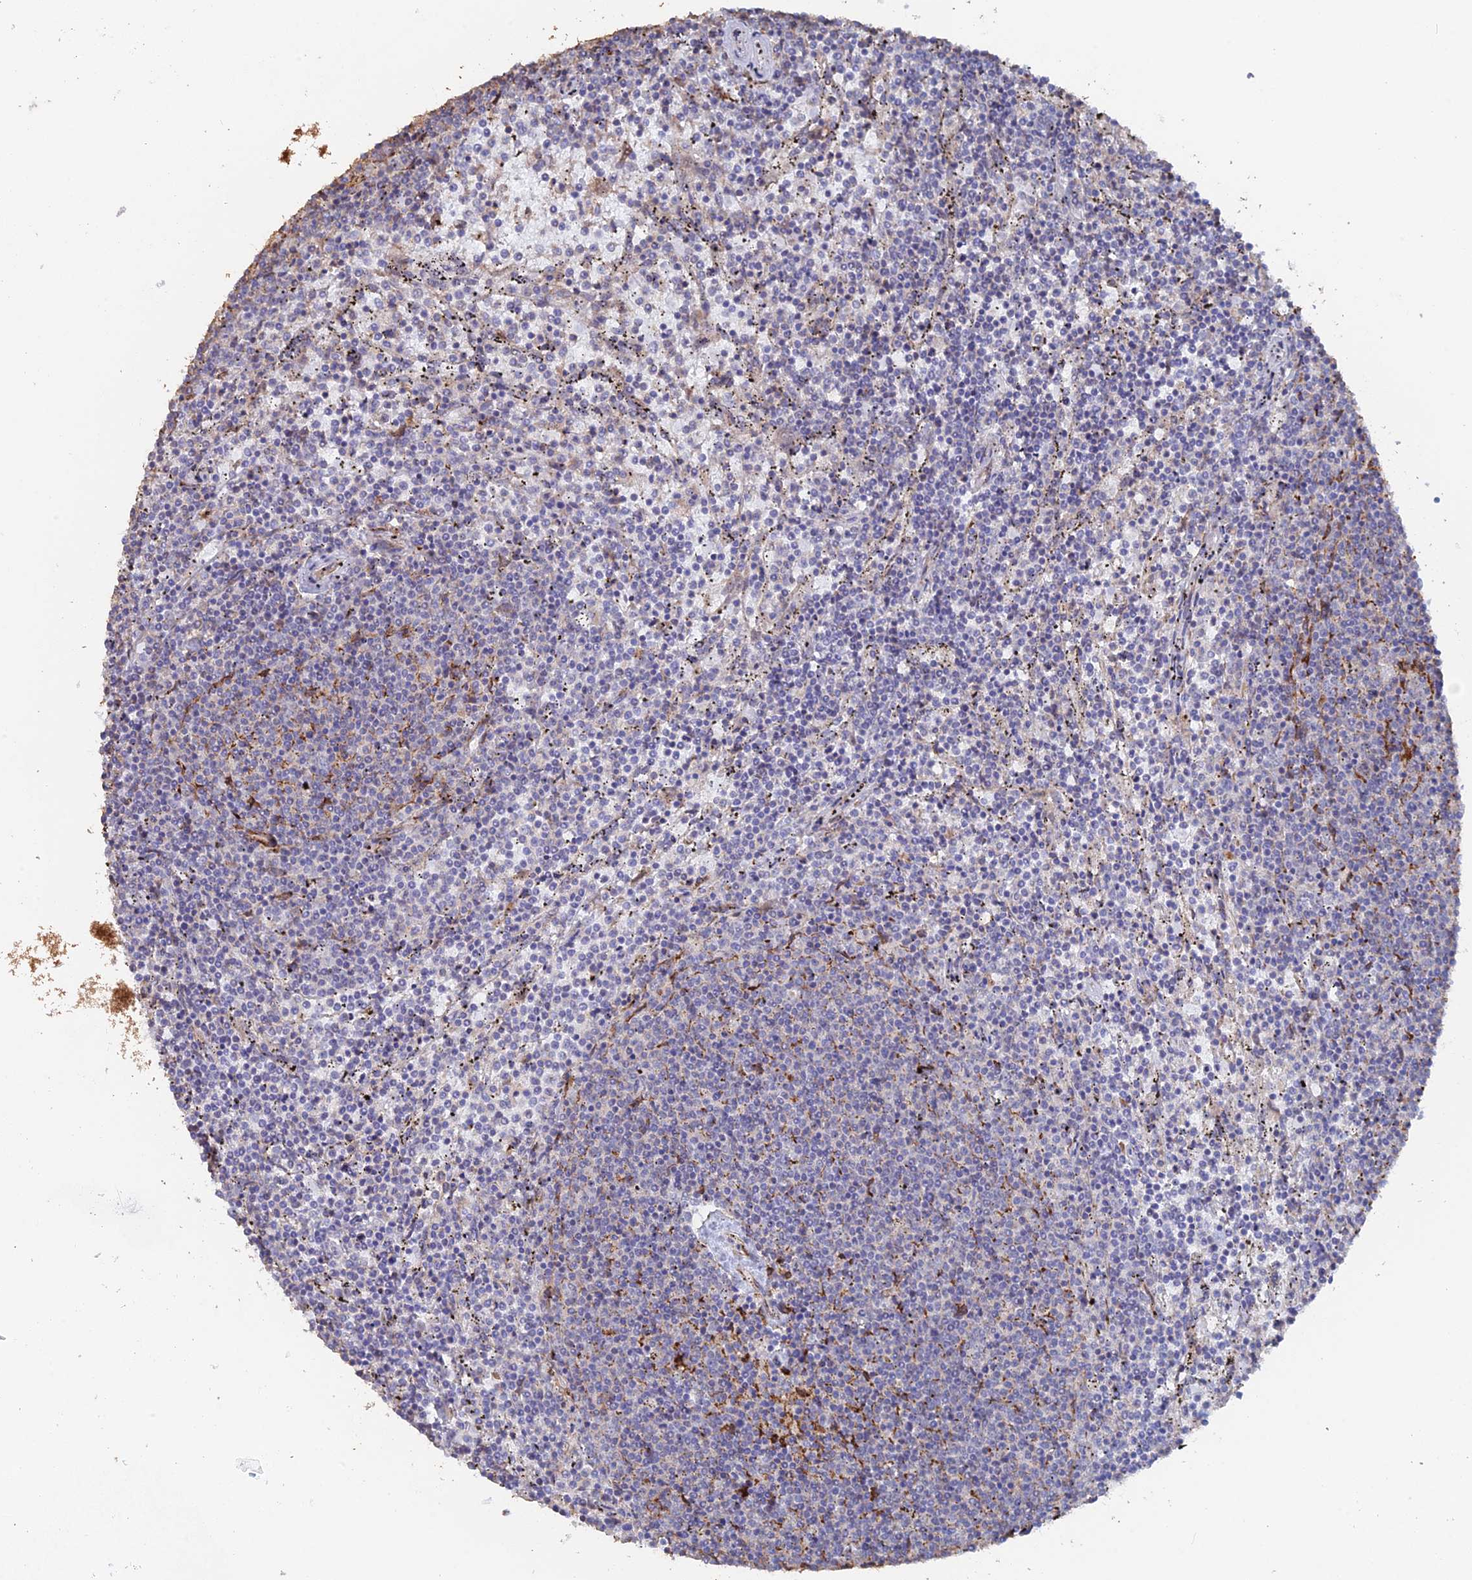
{"staining": {"intensity": "negative", "quantity": "none", "location": "none"}, "tissue": "lymphoma", "cell_type": "Tumor cells", "image_type": "cancer", "snomed": [{"axis": "morphology", "description": "Malignant lymphoma, non-Hodgkin's type, Low grade"}, {"axis": "topography", "description": "Spleen"}], "caption": "DAB immunohistochemical staining of lymphoma reveals no significant staining in tumor cells.", "gene": "SEMG2", "patient": {"sex": "female", "age": 50}}